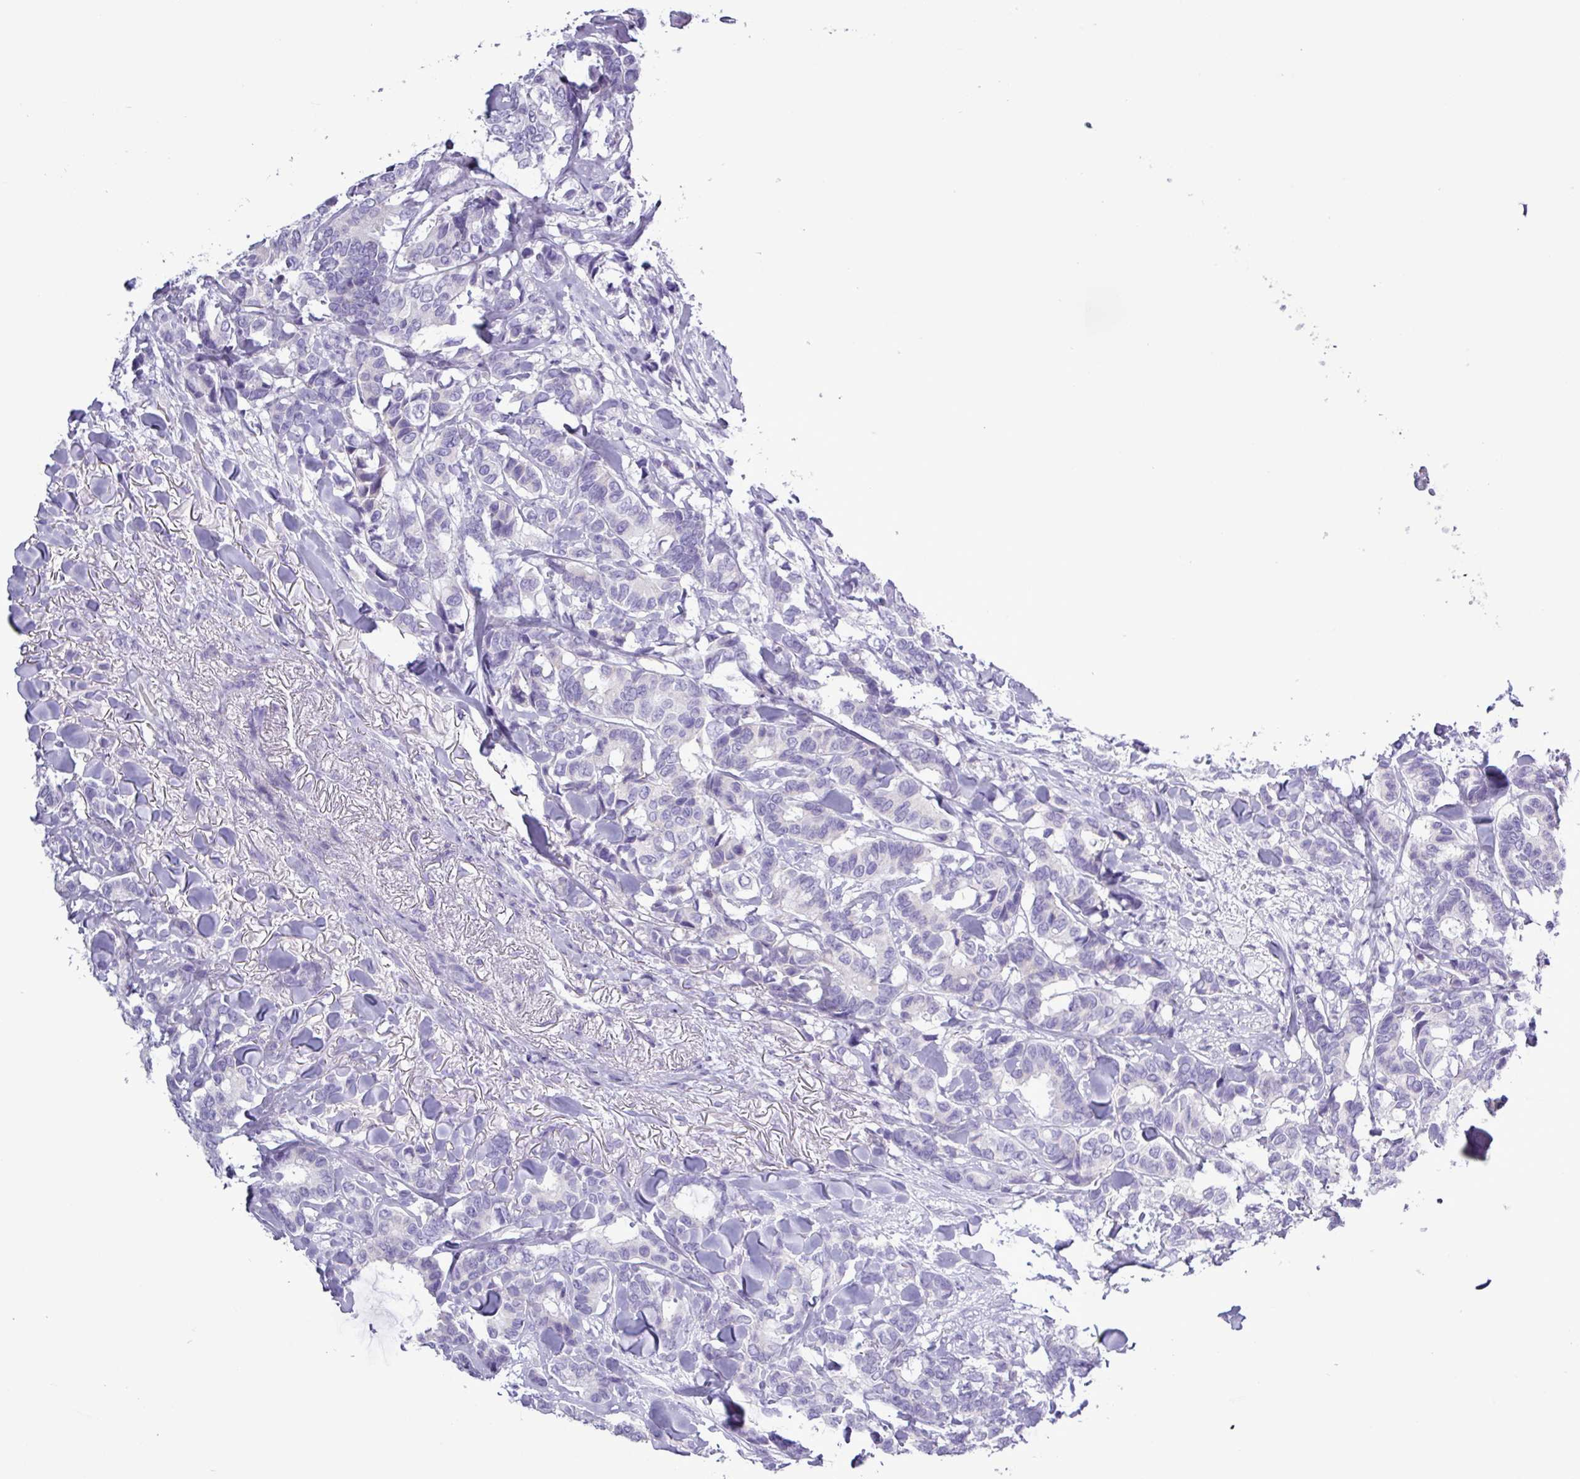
{"staining": {"intensity": "negative", "quantity": "none", "location": "none"}, "tissue": "breast cancer", "cell_type": "Tumor cells", "image_type": "cancer", "snomed": [{"axis": "morphology", "description": "Duct carcinoma"}, {"axis": "topography", "description": "Breast"}], "caption": "This is an IHC image of invasive ductal carcinoma (breast). There is no positivity in tumor cells.", "gene": "ALDH3A1", "patient": {"sex": "female", "age": 87}}